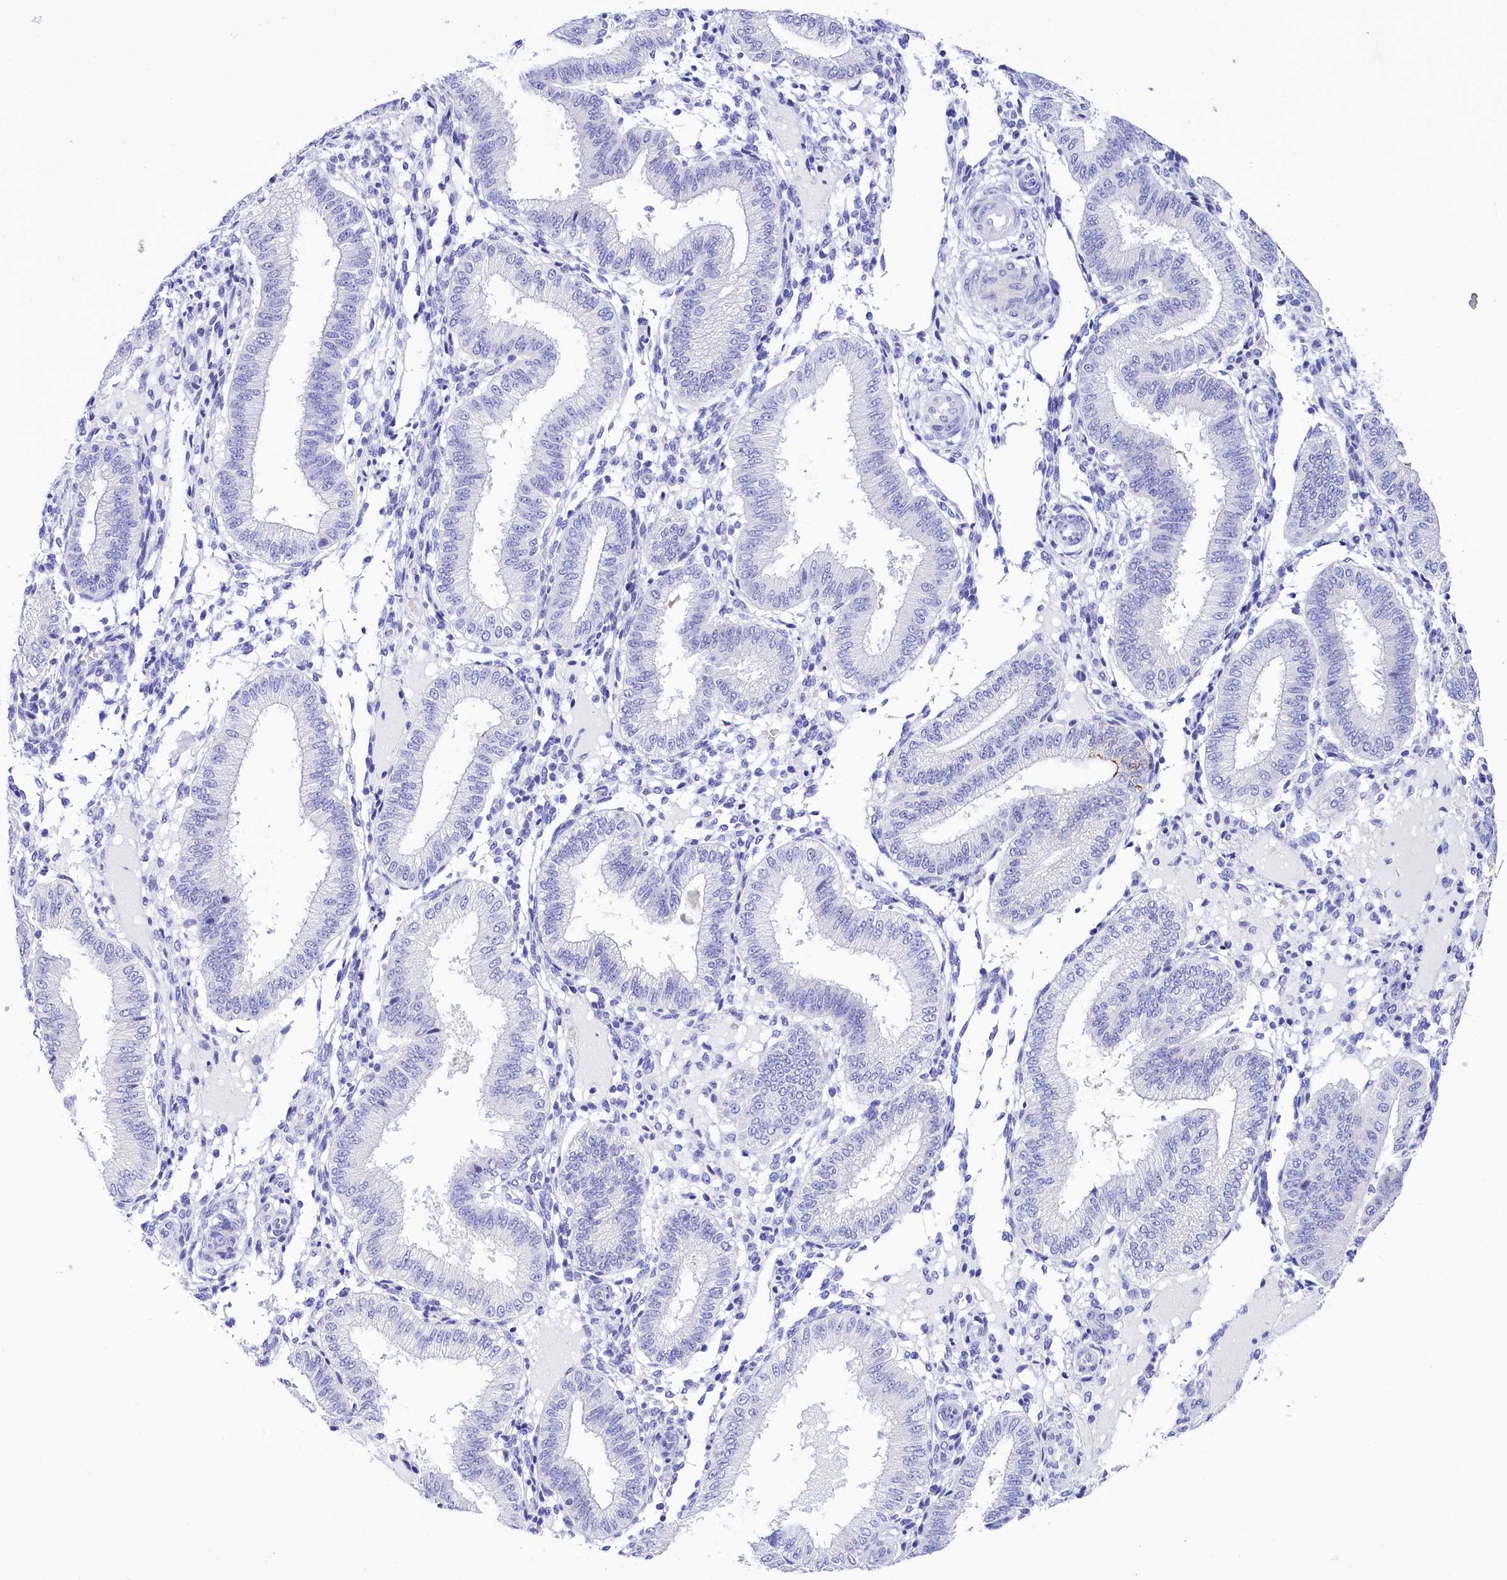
{"staining": {"intensity": "negative", "quantity": "none", "location": "none"}, "tissue": "endometrium", "cell_type": "Cells in endometrial stroma", "image_type": "normal", "snomed": [{"axis": "morphology", "description": "Normal tissue, NOS"}, {"axis": "topography", "description": "Endometrium"}], "caption": "There is no significant staining in cells in endometrial stroma of endometrium. (Brightfield microscopy of DAB immunohistochemistry (IHC) at high magnification).", "gene": "TTC36", "patient": {"sex": "female", "age": 39}}